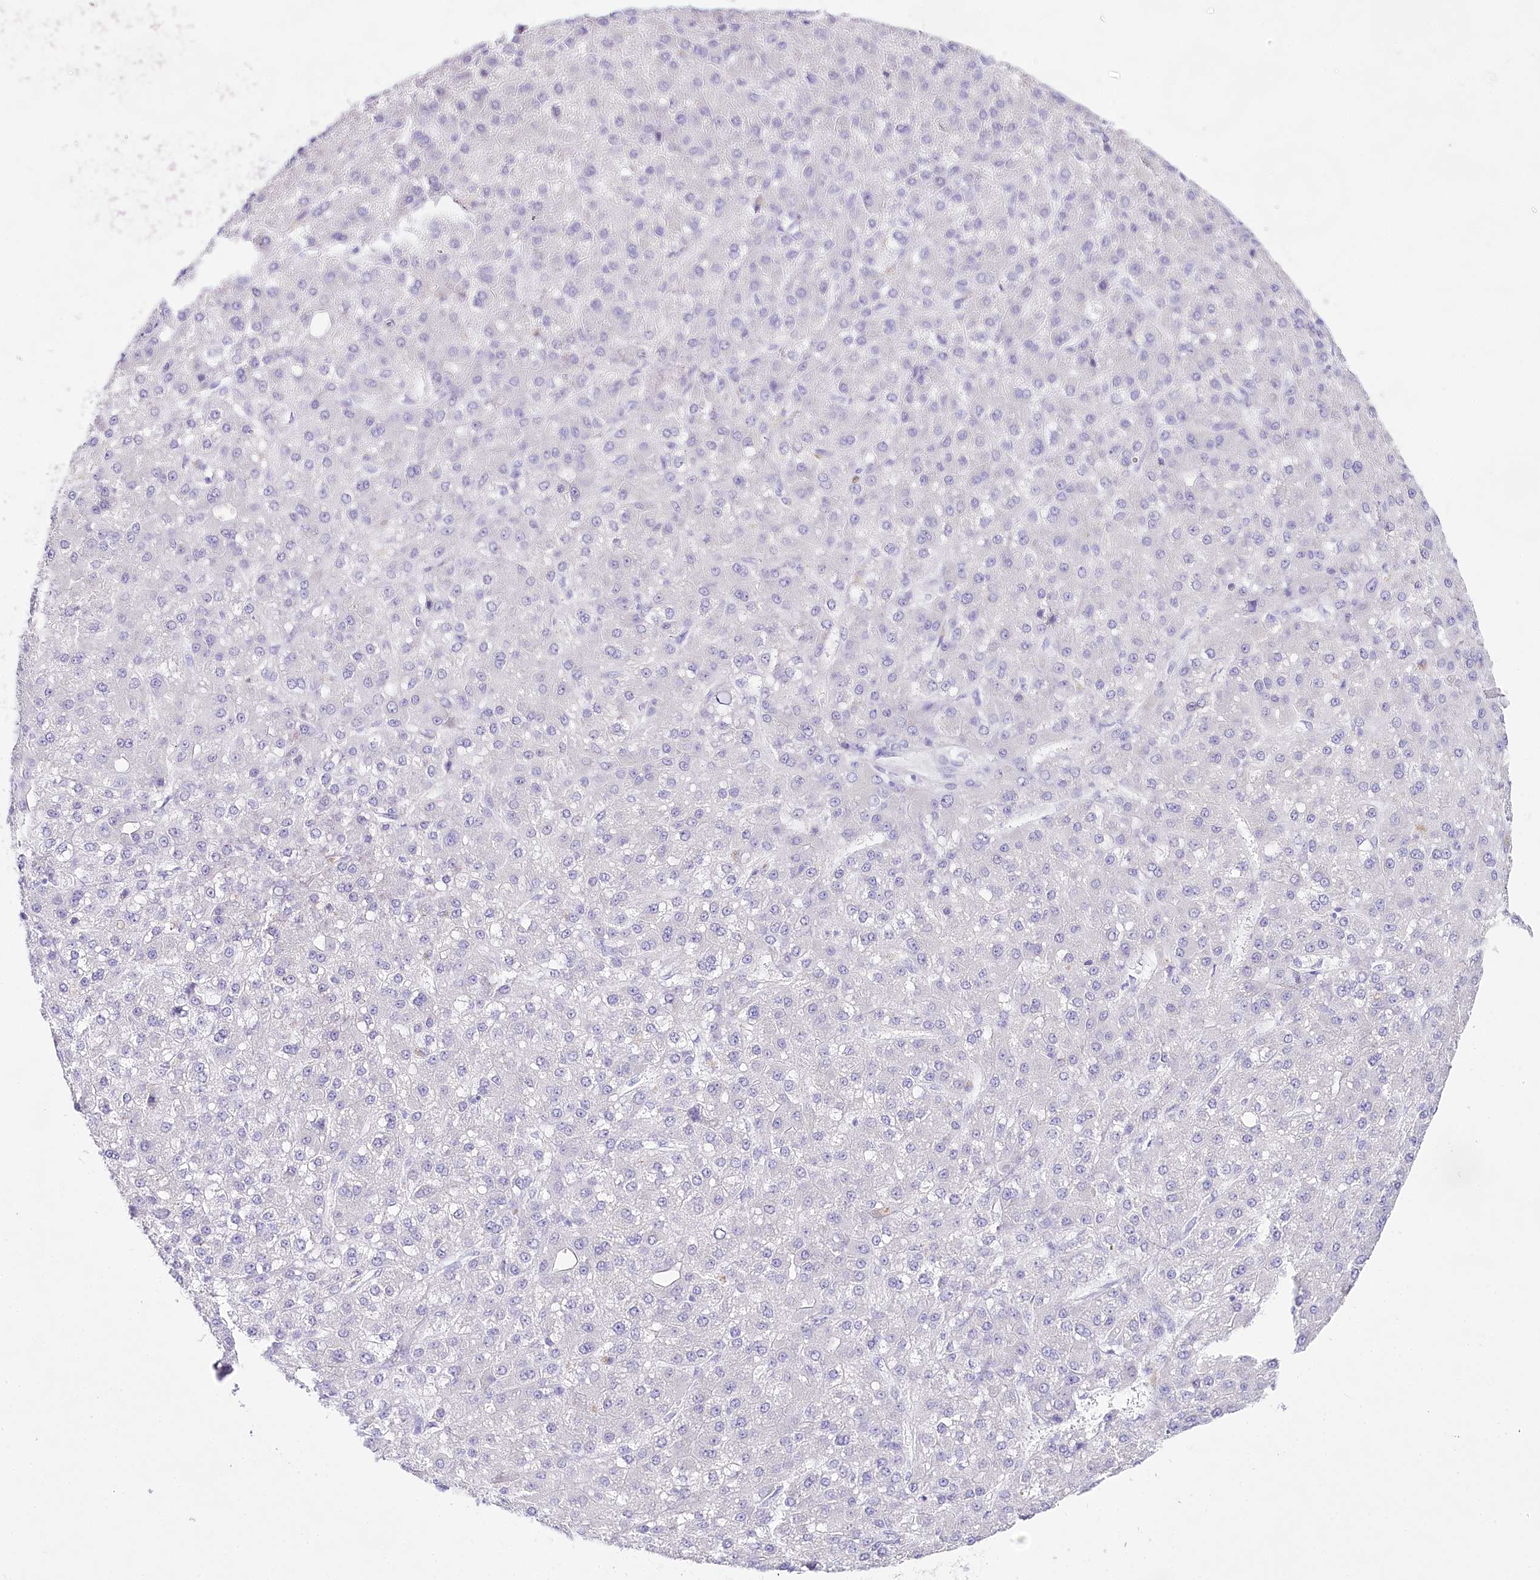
{"staining": {"intensity": "negative", "quantity": "none", "location": "none"}, "tissue": "liver cancer", "cell_type": "Tumor cells", "image_type": "cancer", "snomed": [{"axis": "morphology", "description": "Carcinoma, Hepatocellular, NOS"}, {"axis": "topography", "description": "Liver"}], "caption": "This is an immunohistochemistry photomicrograph of human hepatocellular carcinoma (liver). There is no positivity in tumor cells.", "gene": "CSN3", "patient": {"sex": "male", "age": 67}}